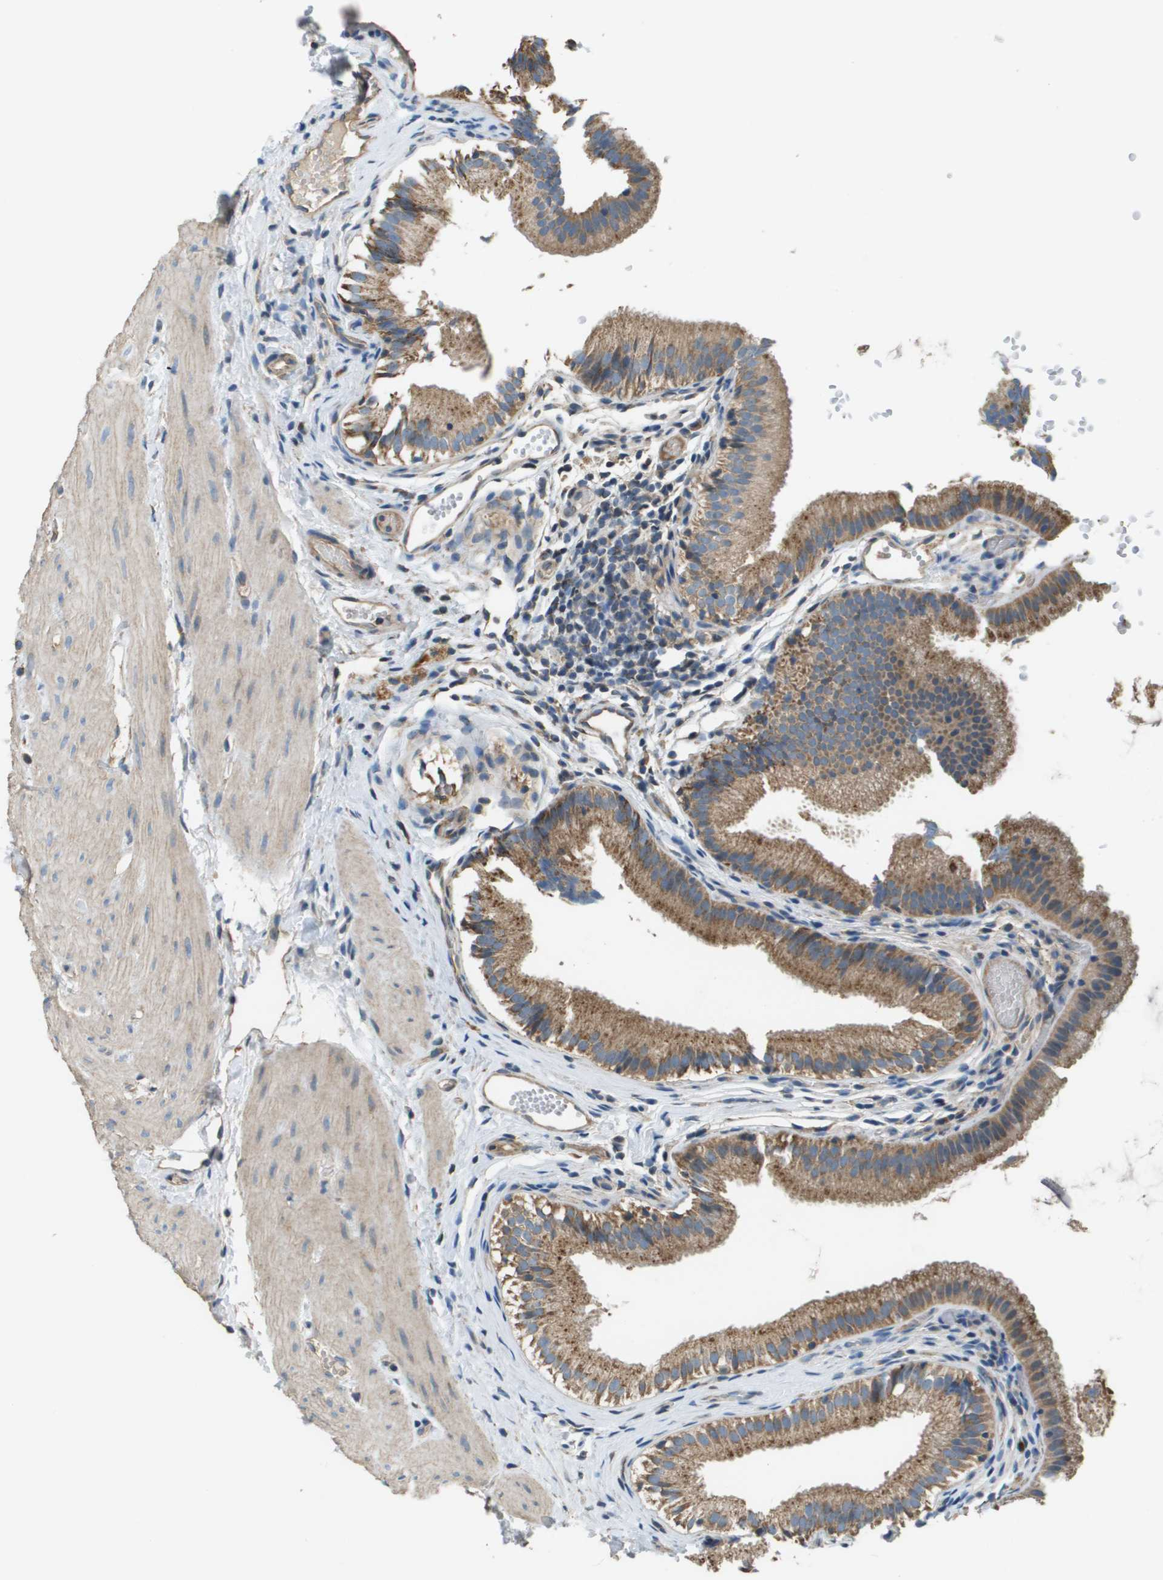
{"staining": {"intensity": "strong", "quantity": ">75%", "location": "cytoplasmic/membranous"}, "tissue": "gallbladder", "cell_type": "Glandular cells", "image_type": "normal", "snomed": [{"axis": "morphology", "description": "Normal tissue, NOS"}, {"axis": "topography", "description": "Gallbladder"}], "caption": "Immunohistochemical staining of normal gallbladder shows high levels of strong cytoplasmic/membranous staining in about >75% of glandular cells.", "gene": "NRK", "patient": {"sex": "female", "age": 26}}